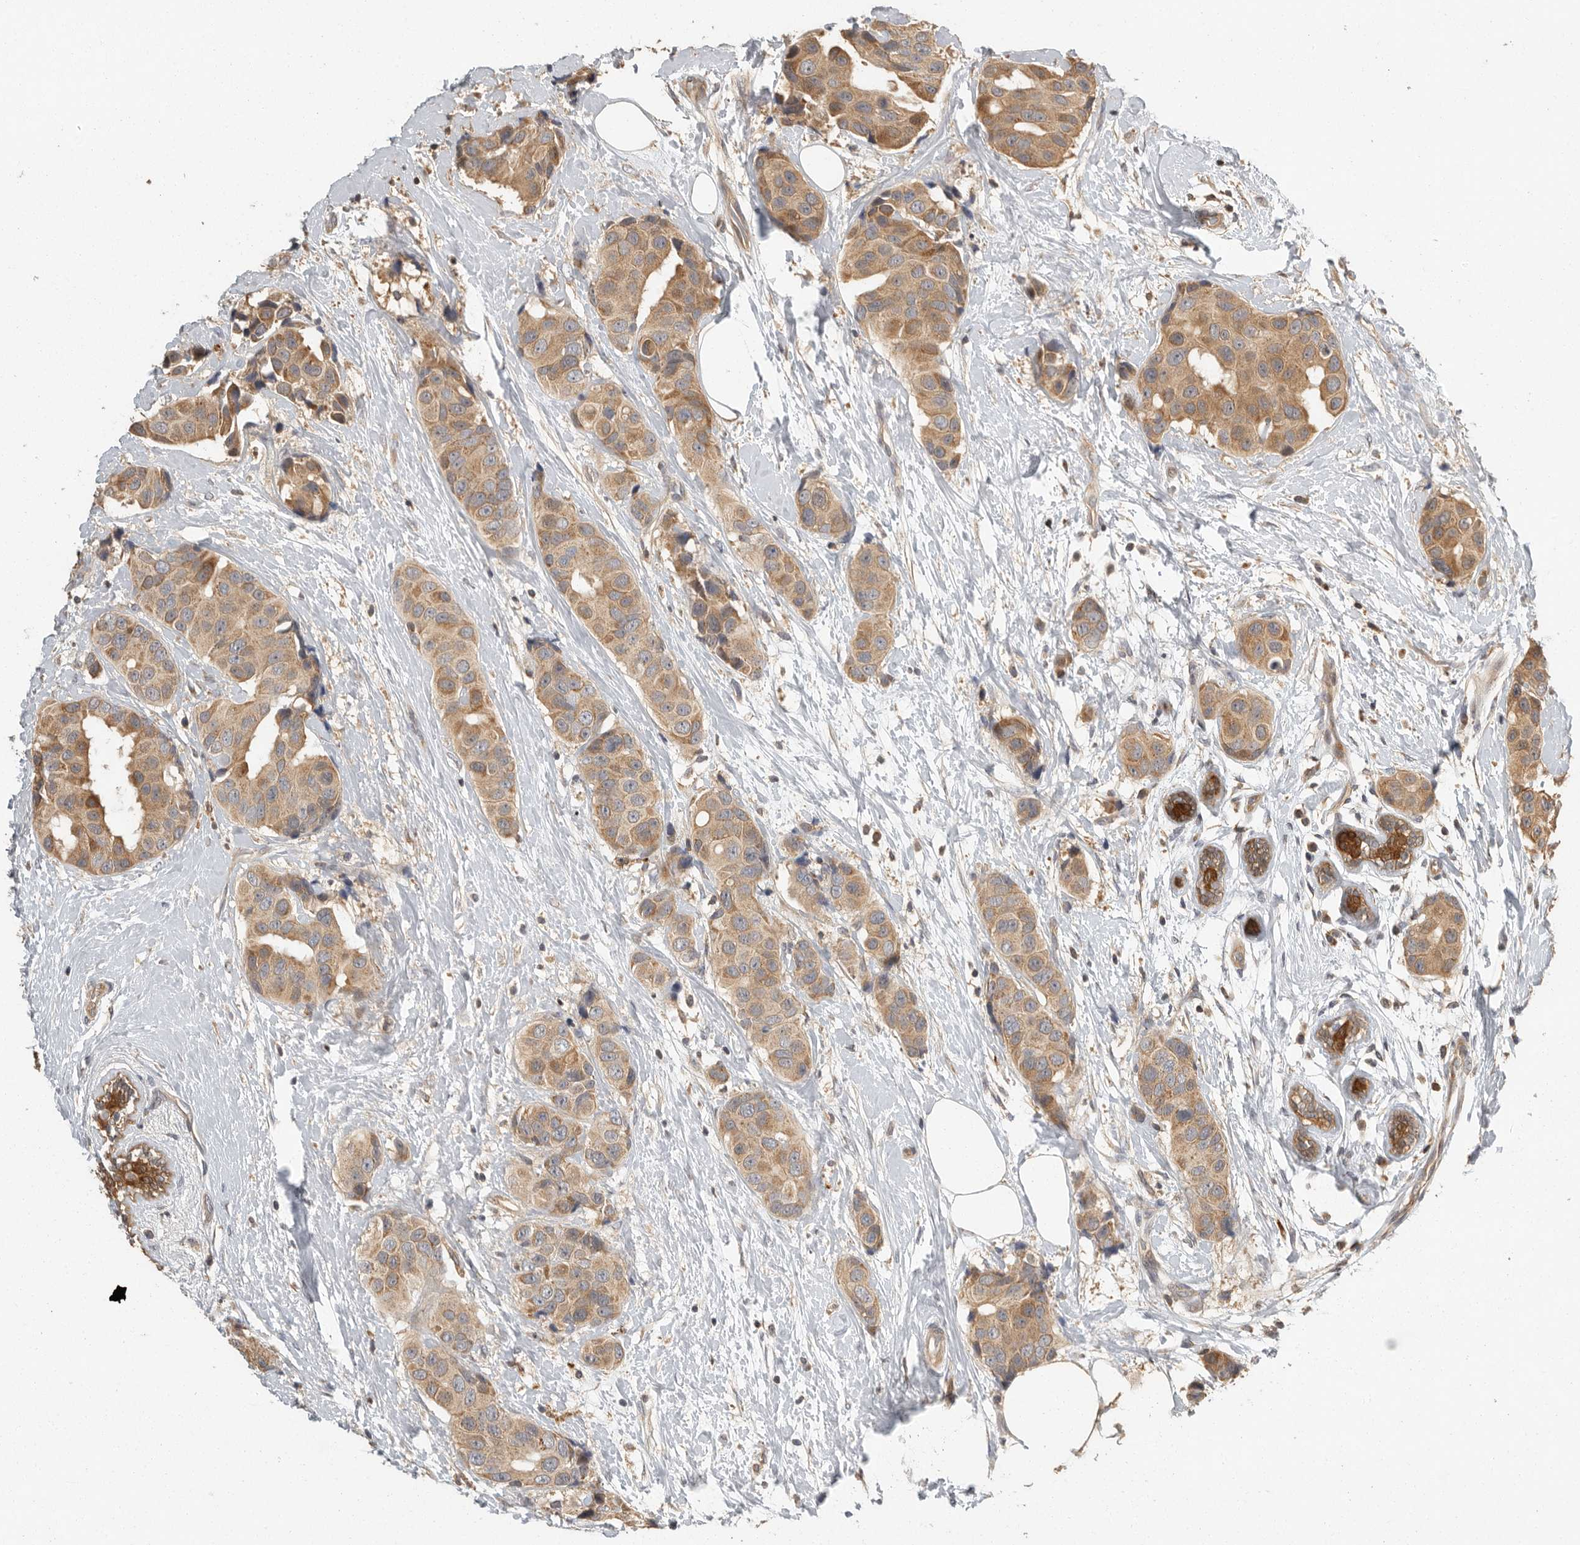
{"staining": {"intensity": "weak", "quantity": ">75%", "location": "cytoplasmic/membranous"}, "tissue": "breast cancer", "cell_type": "Tumor cells", "image_type": "cancer", "snomed": [{"axis": "morphology", "description": "Normal tissue, NOS"}, {"axis": "morphology", "description": "Duct carcinoma"}, {"axis": "topography", "description": "Breast"}], "caption": "The micrograph shows immunohistochemical staining of breast cancer. There is weak cytoplasmic/membranous expression is identified in about >75% of tumor cells.", "gene": "SWT1", "patient": {"sex": "female", "age": 39}}